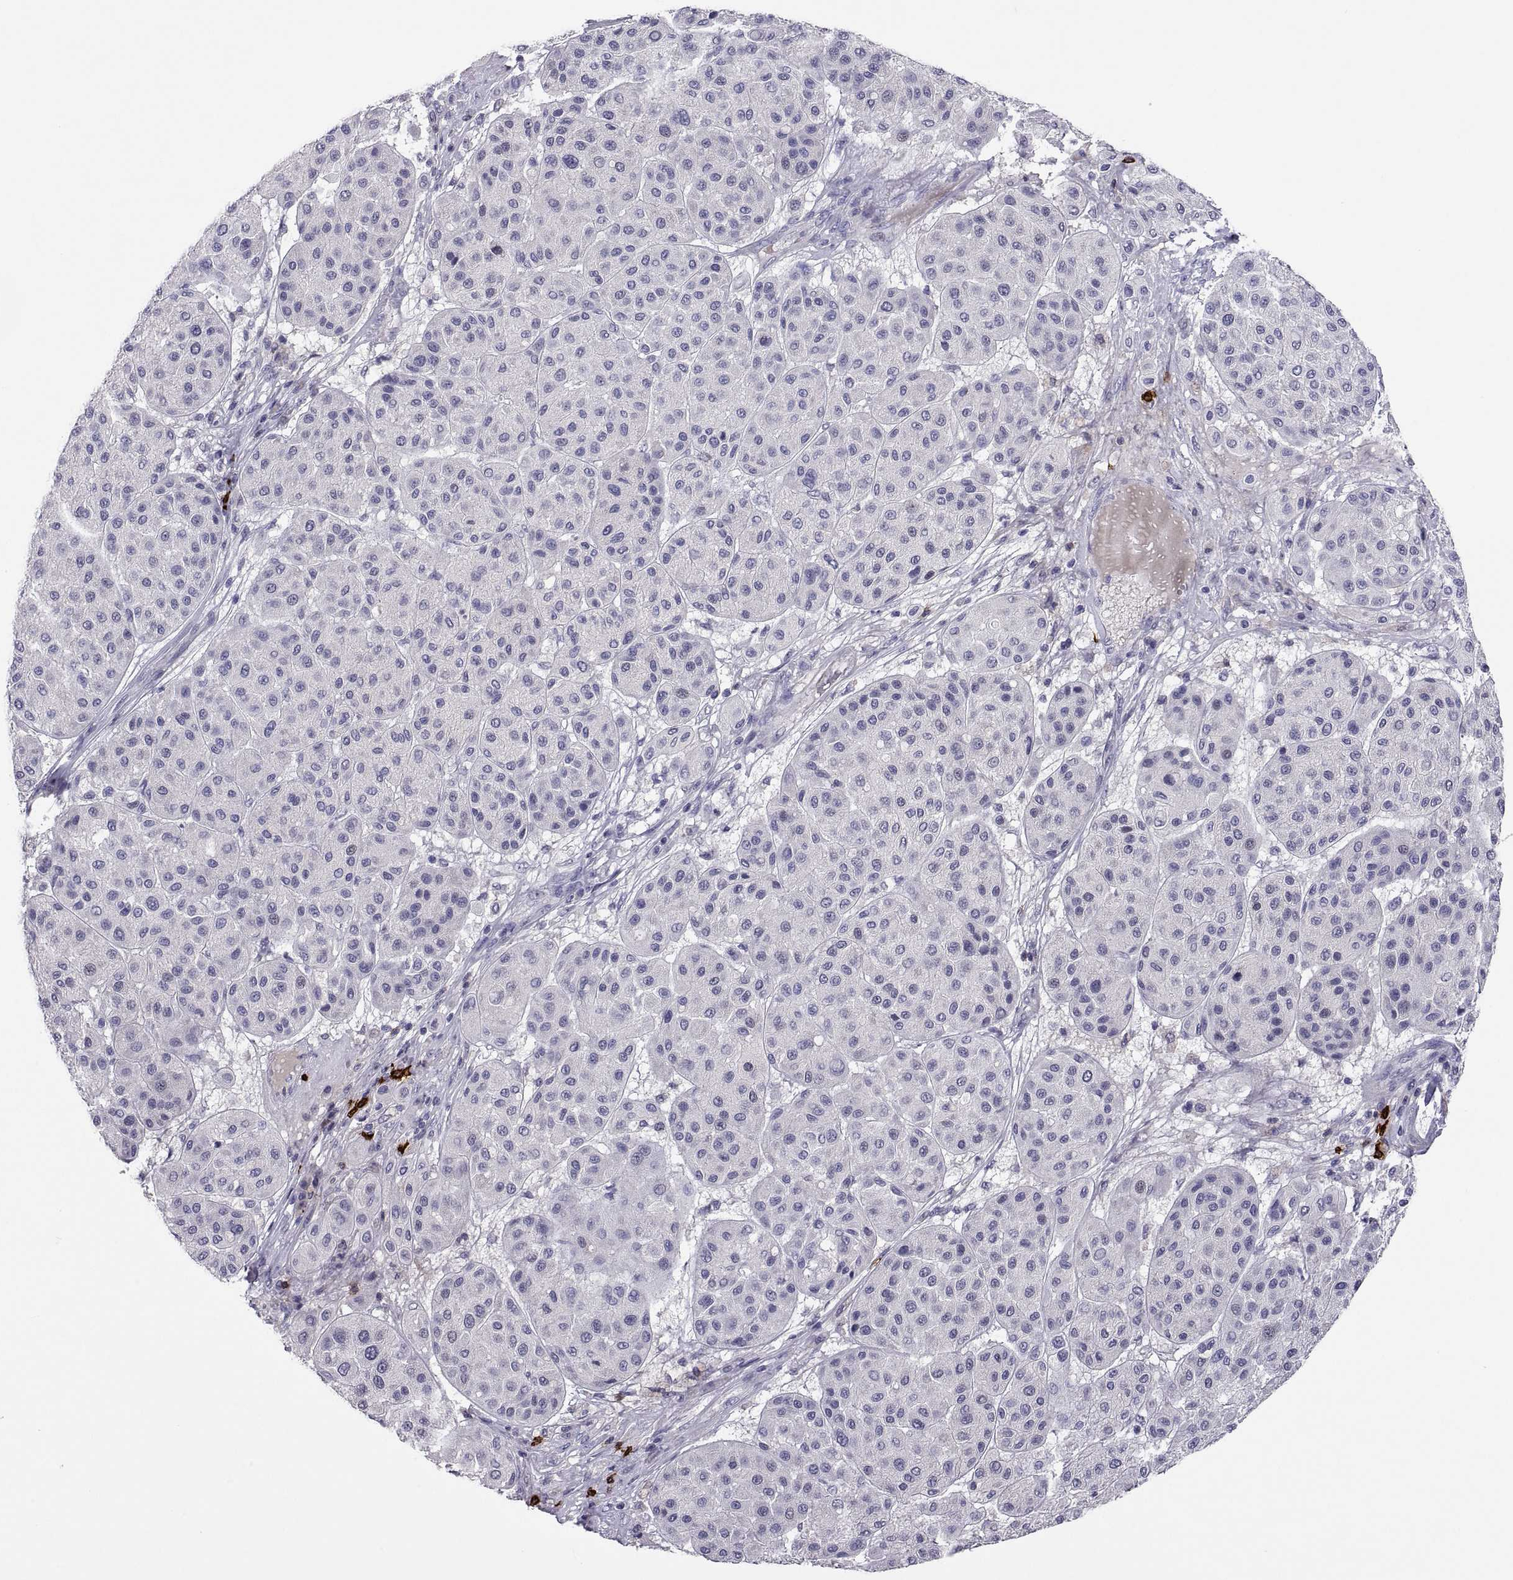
{"staining": {"intensity": "negative", "quantity": "none", "location": "none"}, "tissue": "melanoma", "cell_type": "Tumor cells", "image_type": "cancer", "snomed": [{"axis": "morphology", "description": "Malignant melanoma, Metastatic site"}, {"axis": "topography", "description": "Smooth muscle"}], "caption": "Immunohistochemical staining of melanoma exhibits no significant positivity in tumor cells. Nuclei are stained in blue.", "gene": "MS4A1", "patient": {"sex": "male", "age": 41}}